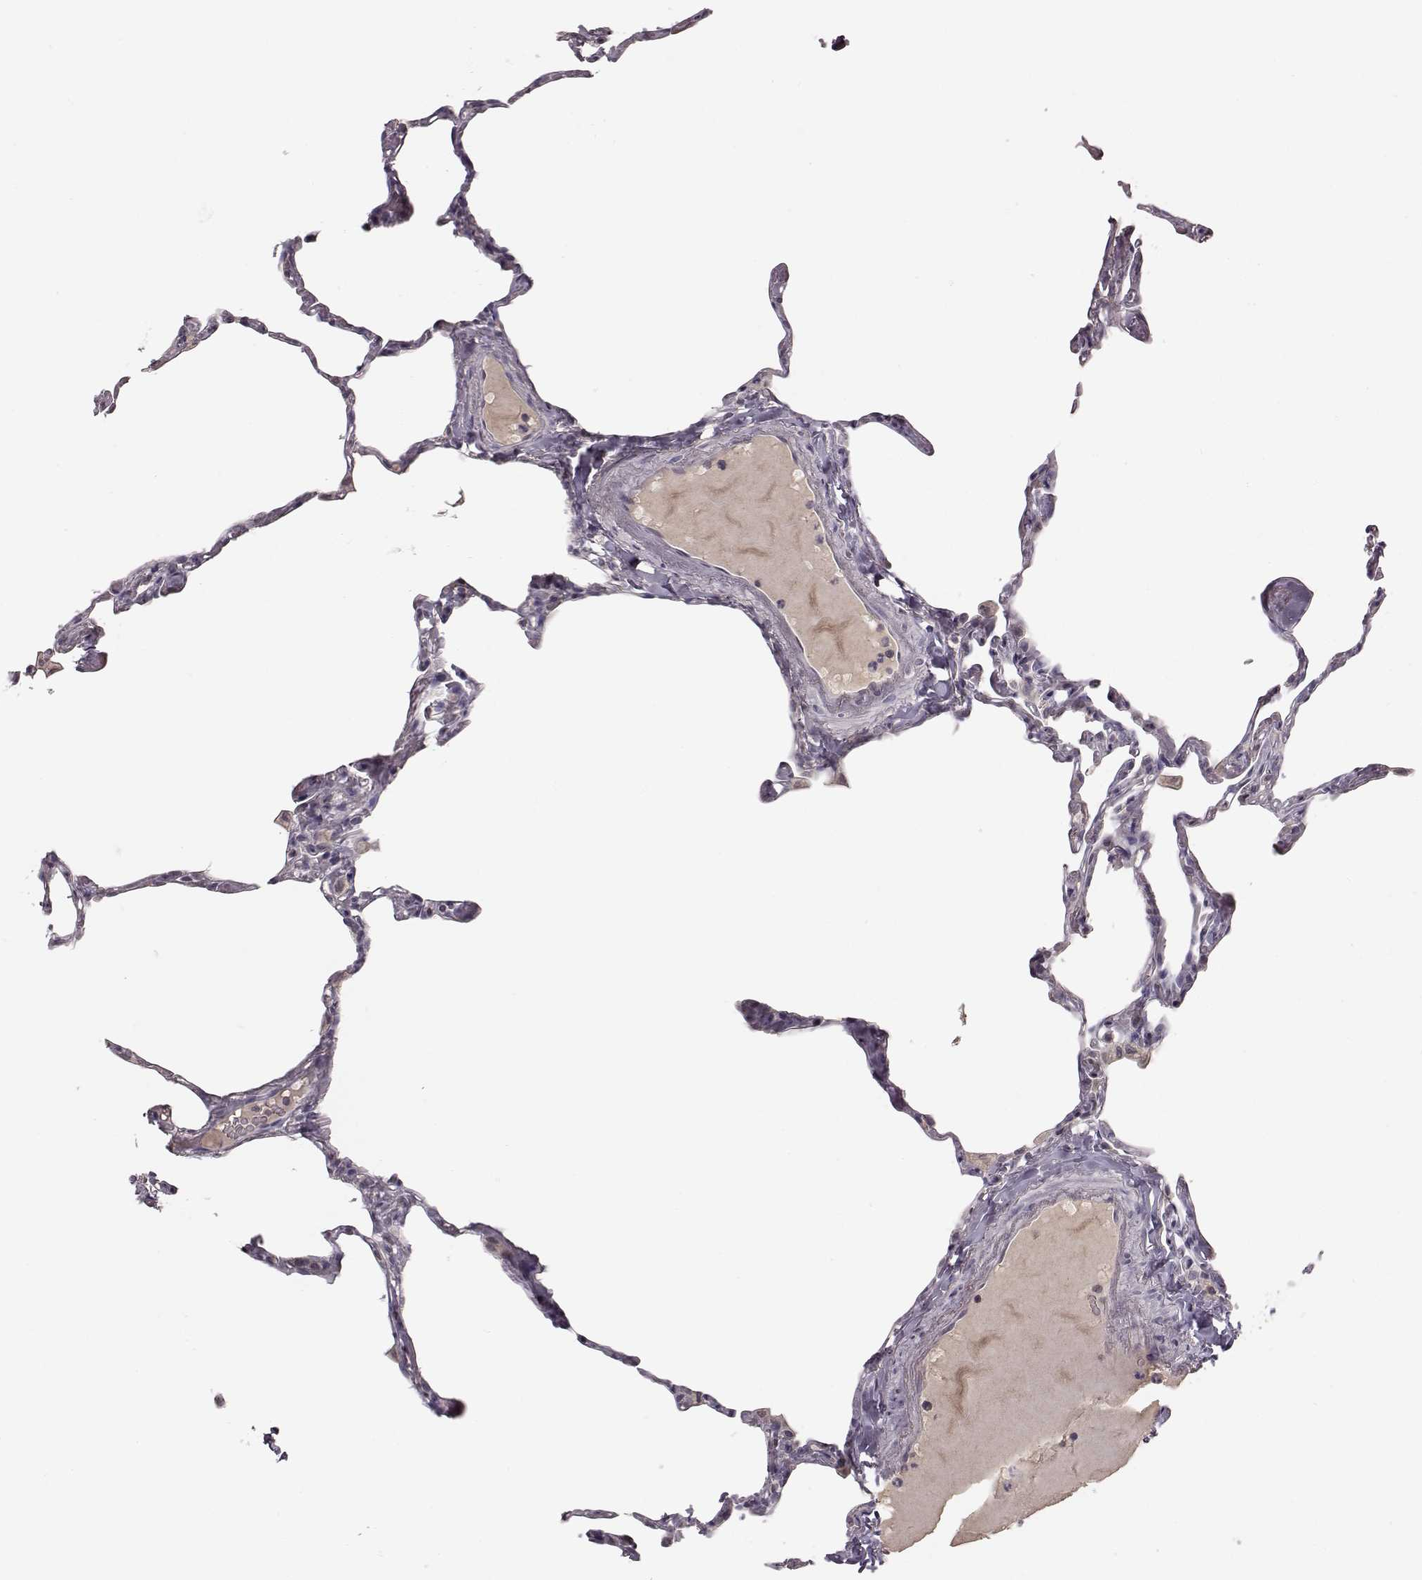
{"staining": {"intensity": "negative", "quantity": "none", "location": "none"}, "tissue": "lung", "cell_type": "Alveolar cells", "image_type": "normal", "snomed": [{"axis": "morphology", "description": "Normal tissue, NOS"}, {"axis": "topography", "description": "Lung"}], "caption": "A micrograph of lung stained for a protein reveals no brown staining in alveolar cells. (DAB (3,3'-diaminobenzidine) immunohistochemistry with hematoxylin counter stain).", "gene": "TLX3", "patient": {"sex": "male", "age": 65}}